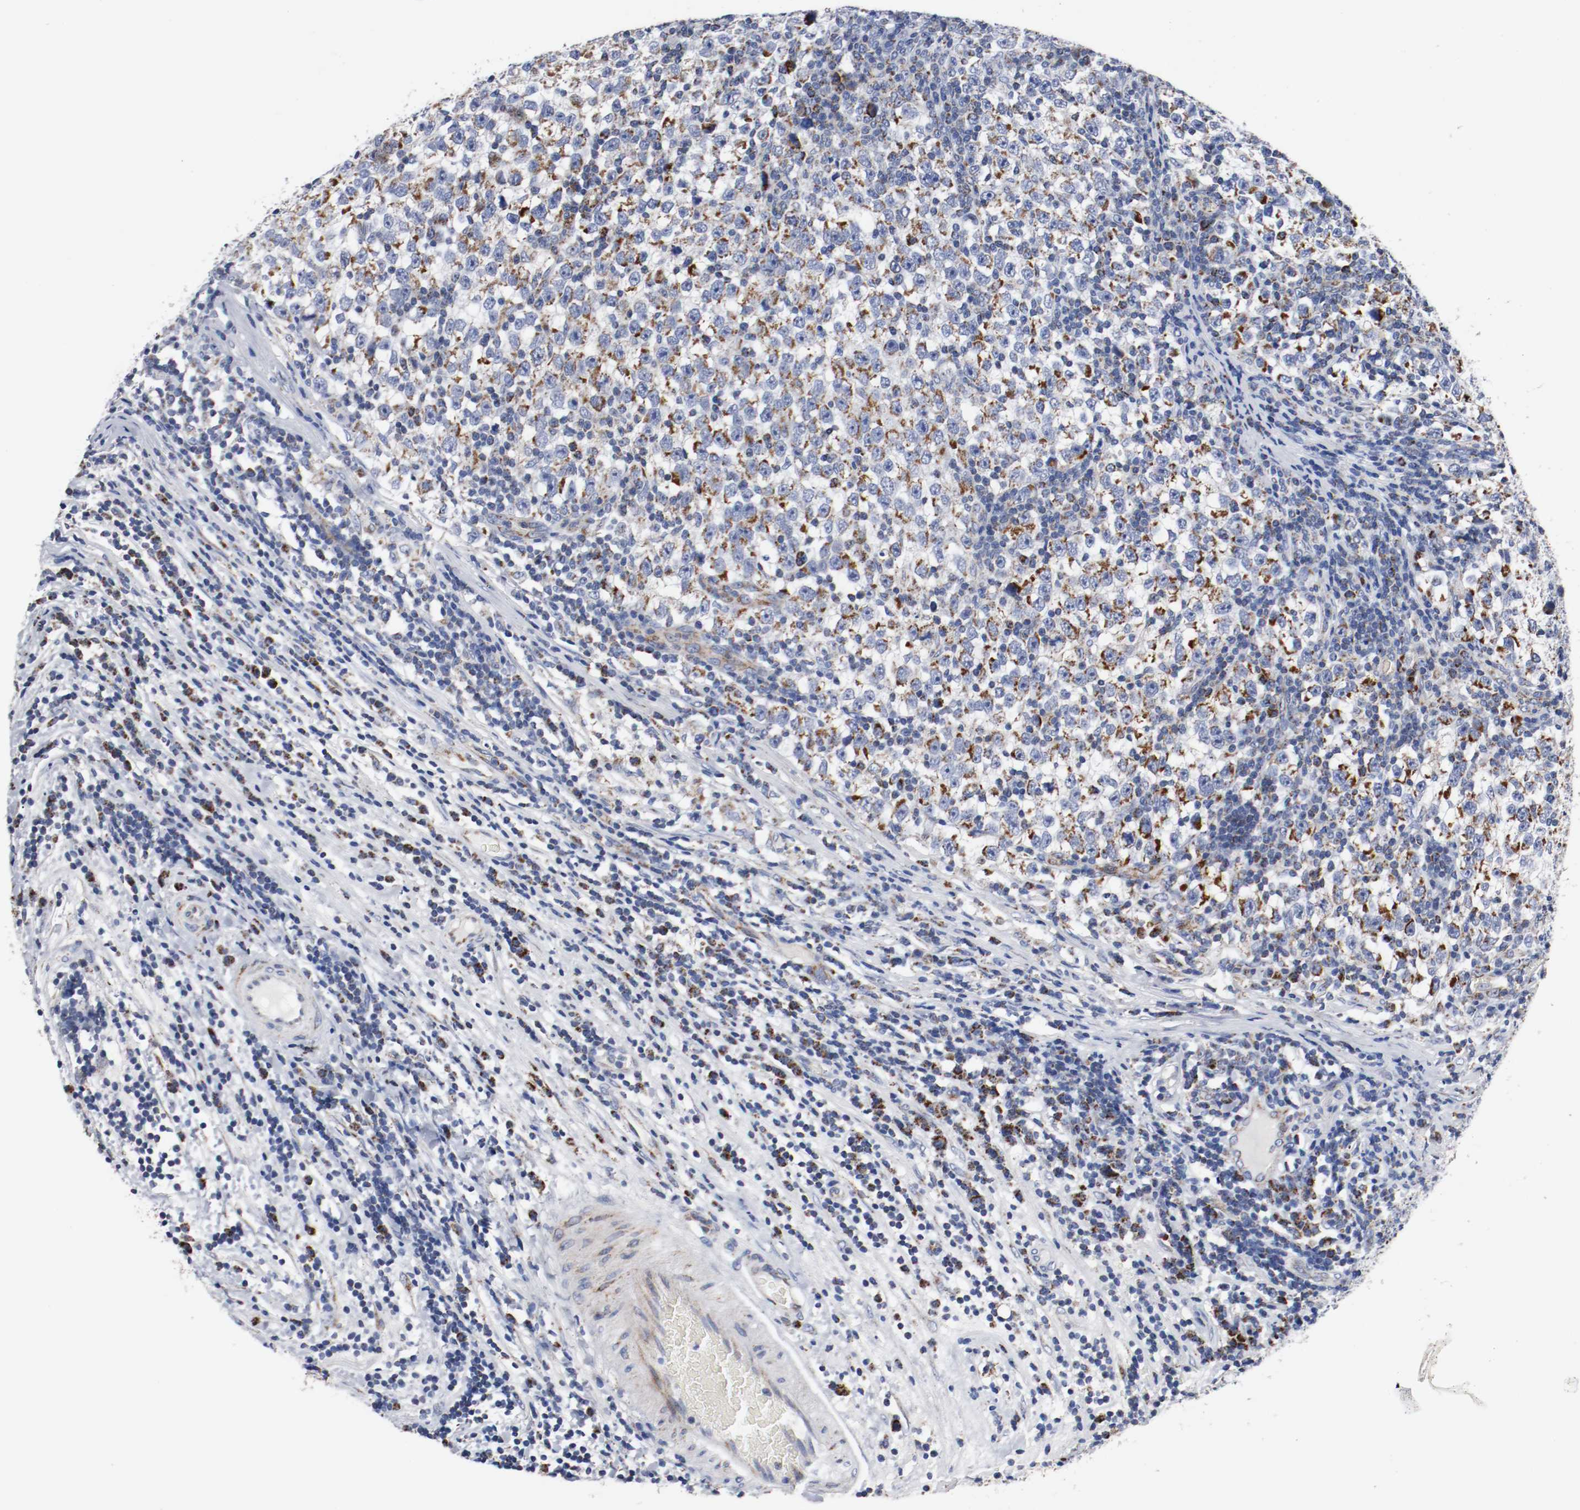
{"staining": {"intensity": "moderate", "quantity": ">75%", "location": "cytoplasmic/membranous"}, "tissue": "testis cancer", "cell_type": "Tumor cells", "image_type": "cancer", "snomed": [{"axis": "morphology", "description": "Seminoma, NOS"}, {"axis": "topography", "description": "Testis"}], "caption": "Testis cancer tissue exhibits moderate cytoplasmic/membranous staining in about >75% of tumor cells, visualized by immunohistochemistry.", "gene": "TUBD1", "patient": {"sex": "male", "age": 43}}